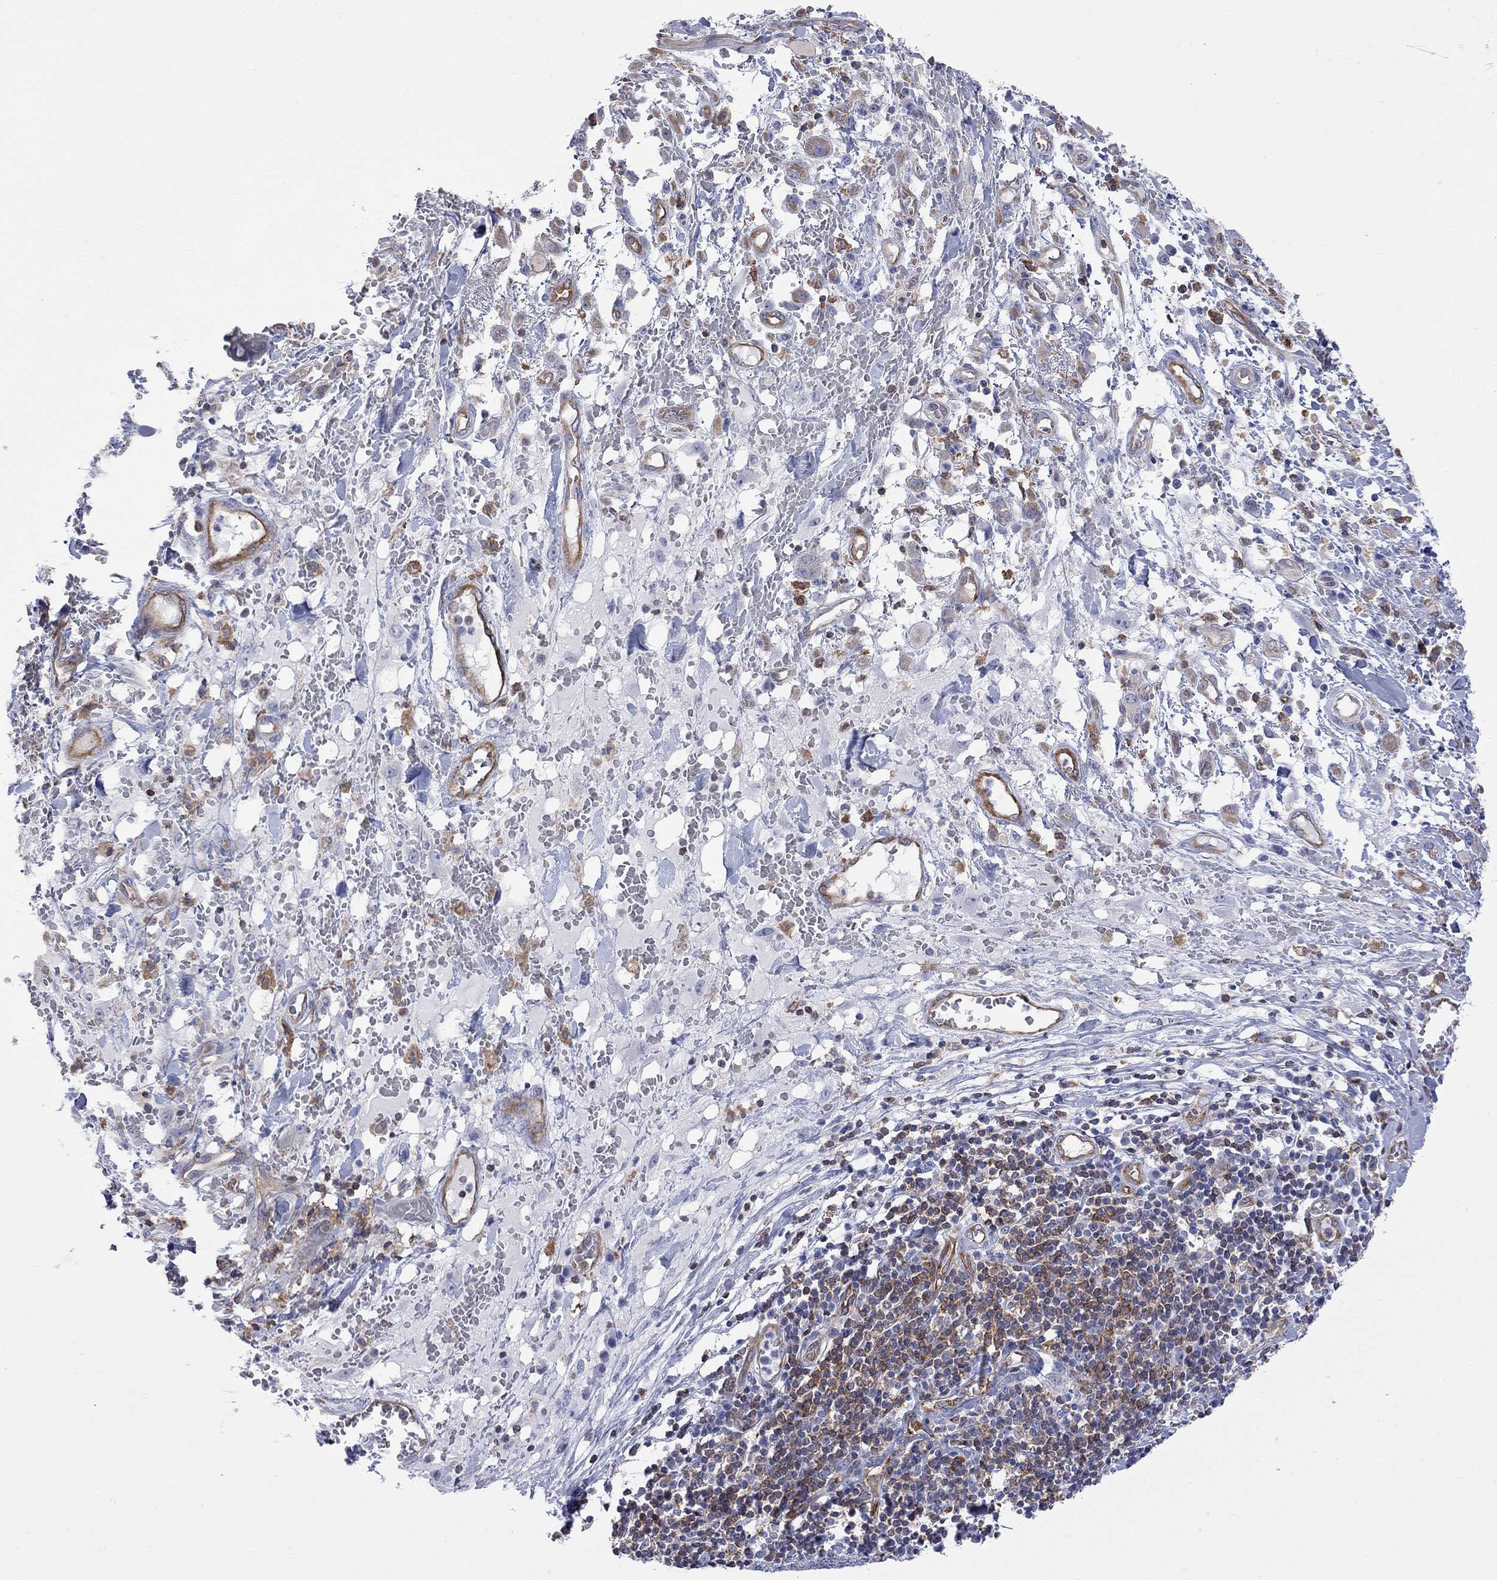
{"staining": {"intensity": "negative", "quantity": "none", "location": "none"}, "tissue": "melanoma", "cell_type": "Tumor cells", "image_type": "cancer", "snomed": [{"axis": "morphology", "description": "Malignant melanoma, NOS"}, {"axis": "topography", "description": "Skin"}], "caption": "Tumor cells show no significant staining in malignant melanoma. (IHC, brightfield microscopy, high magnification).", "gene": "ABI3", "patient": {"sex": "female", "age": 91}}